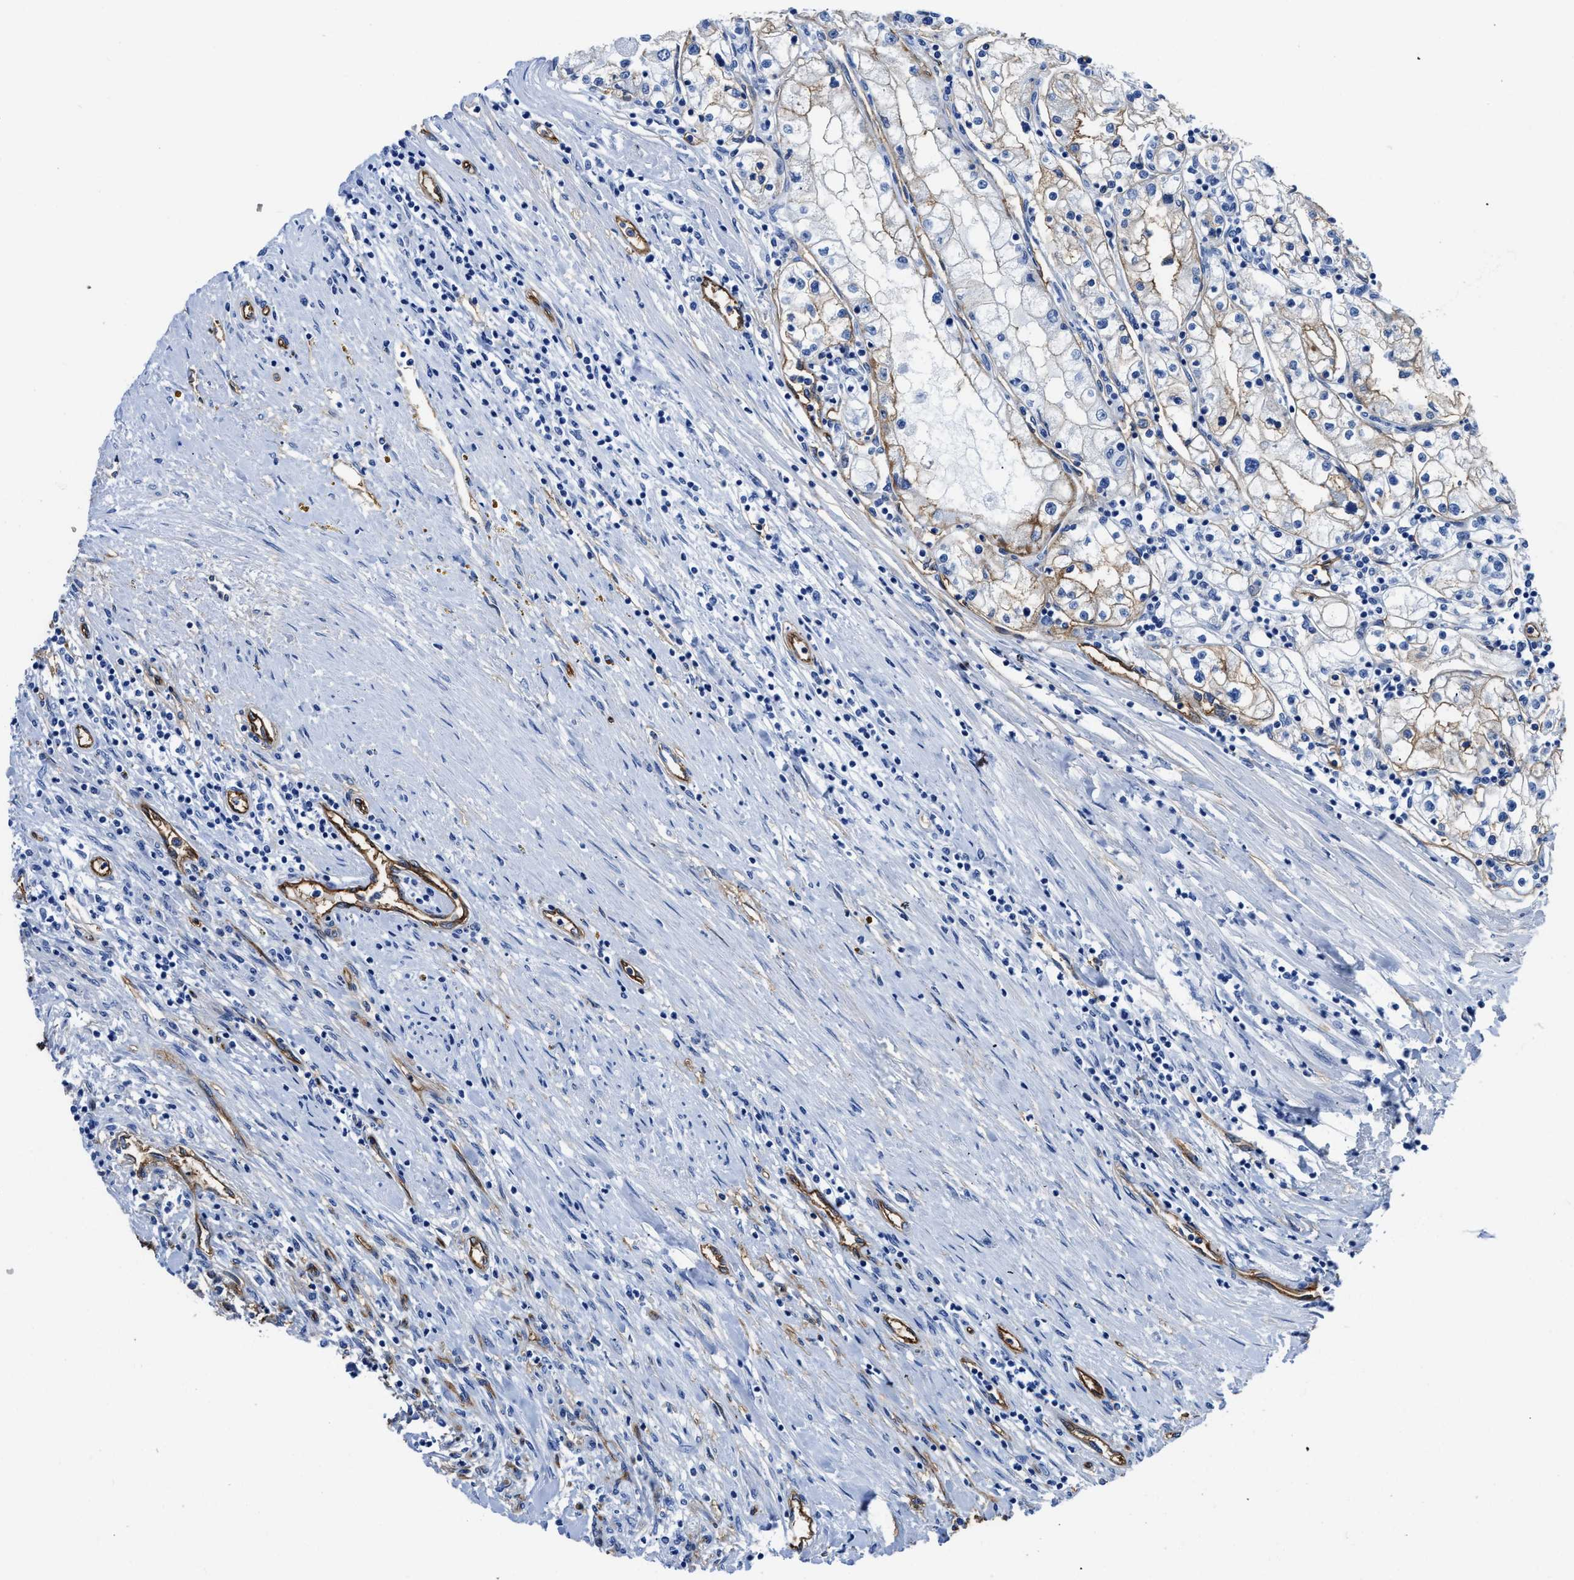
{"staining": {"intensity": "moderate", "quantity": "25%-75%", "location": "cytoplasmic/membranous"}, "tissue": "renal cancer", "cell_type": "Tumor cells", "image_type": "cancer", "snomed": [{"axis": "morphology", "description": "Adenocarcinoma, NOS"}, {"axis": "topography", "description": "Kidney"}], "caption": "A brown stain labels moderate cytoplasmic/membranous expression of a protein in adenocarcinoma (renal) tumor cells. (Stains: DAB (3,3'-diaminobenzidine) in brown, nuclei in blue, Microscopy: brightfield microscopy at high magnification).", "gene": "AQP1", "patient": {"sex": "male", "age": 68}}